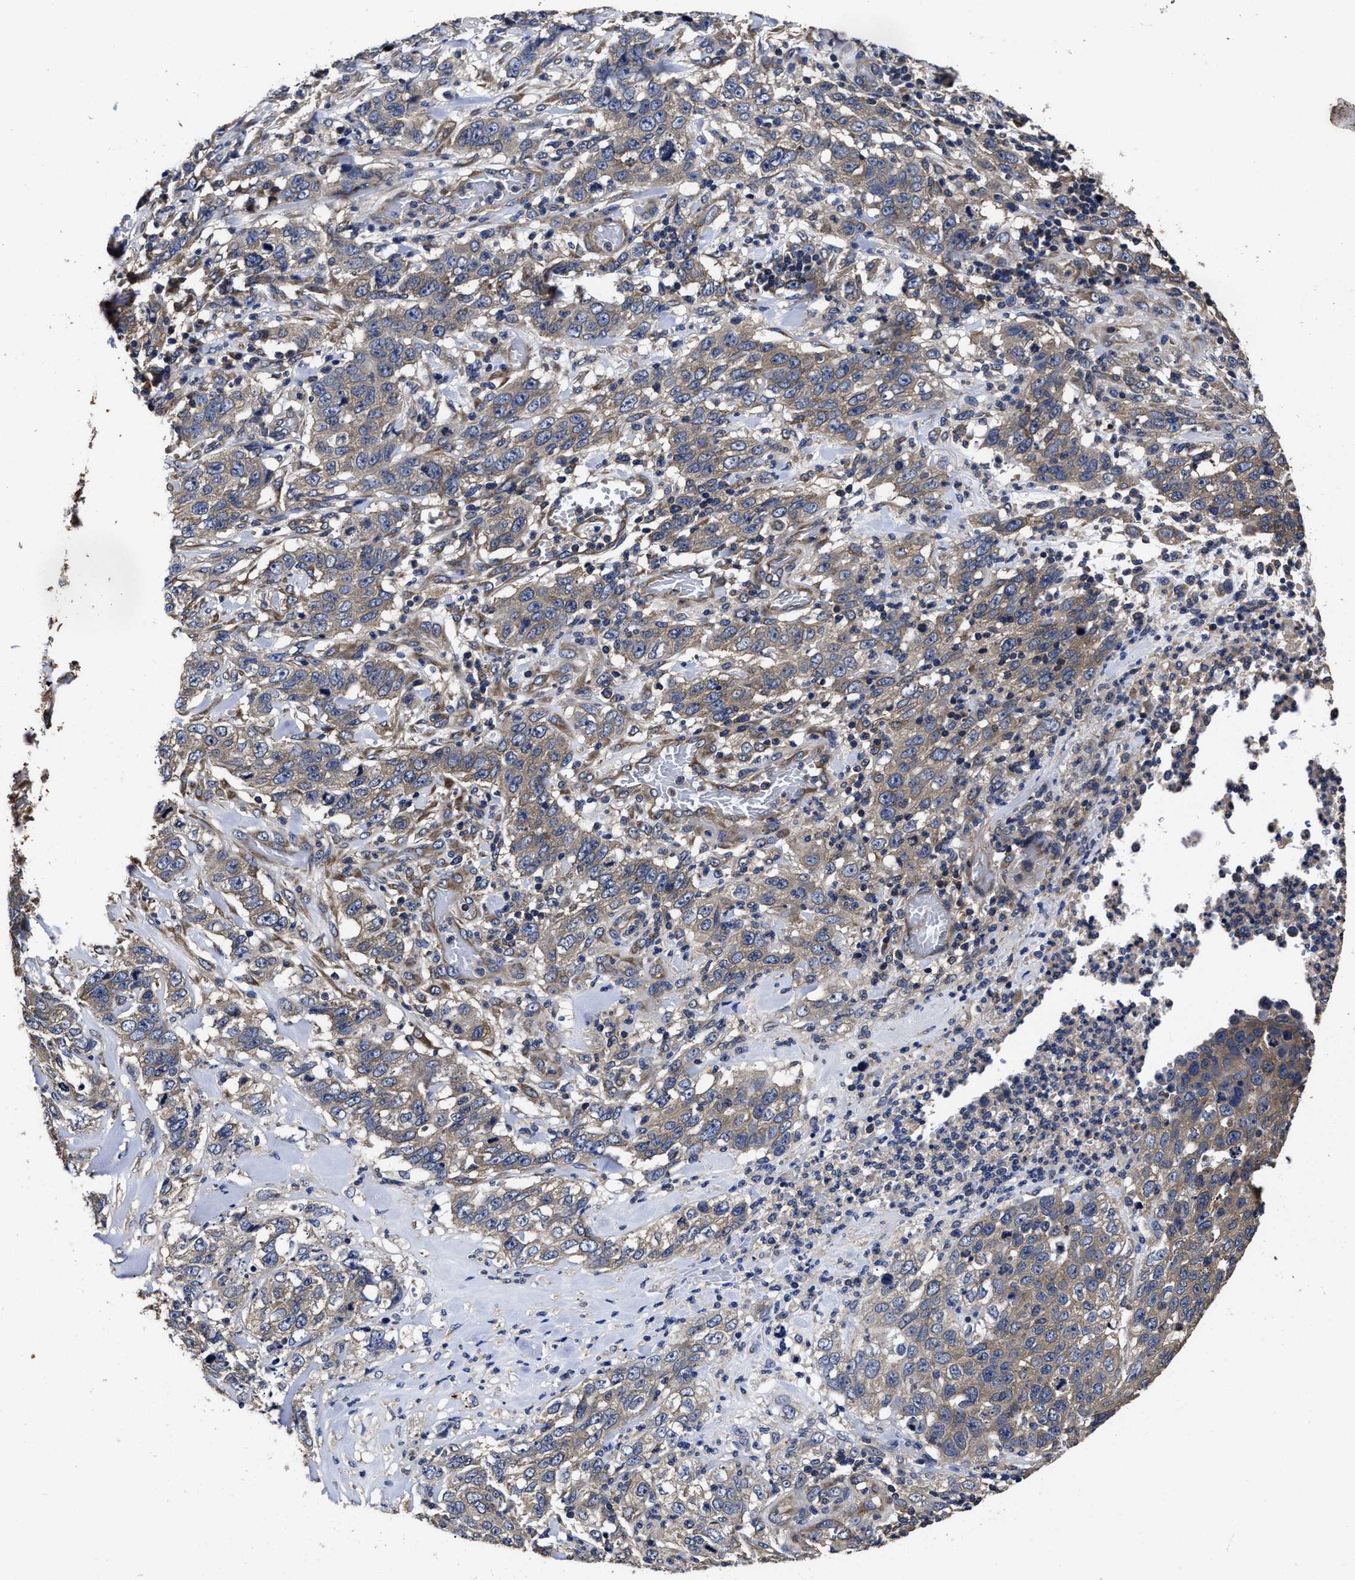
{"staining": {"intensity": "weak", "quantity": "25%-75%", "location": "cytoplasmic/membranous"}, "tissue": "stomach cancer", "cell_type": "Tumor cells", "image_type": "cancer", "snomed": [{"axis": "morphology", "description": "Adenocarcinoma, NOS"}, {"axis": "topography", "description": "Stomach"}], "caption": "High-power microscopy captured an immunohistochemistry micrograph of stomach cancer, revealing weak cytoplasmic/membranous expression in about 25%-75% of tumor cells. (Stains: DAB in brown, nuclei in blue, Microscopy: brightfield microscopy at high magnification).", "gene": "AVEN", "patient": {"sex": "male", "age": 48}}